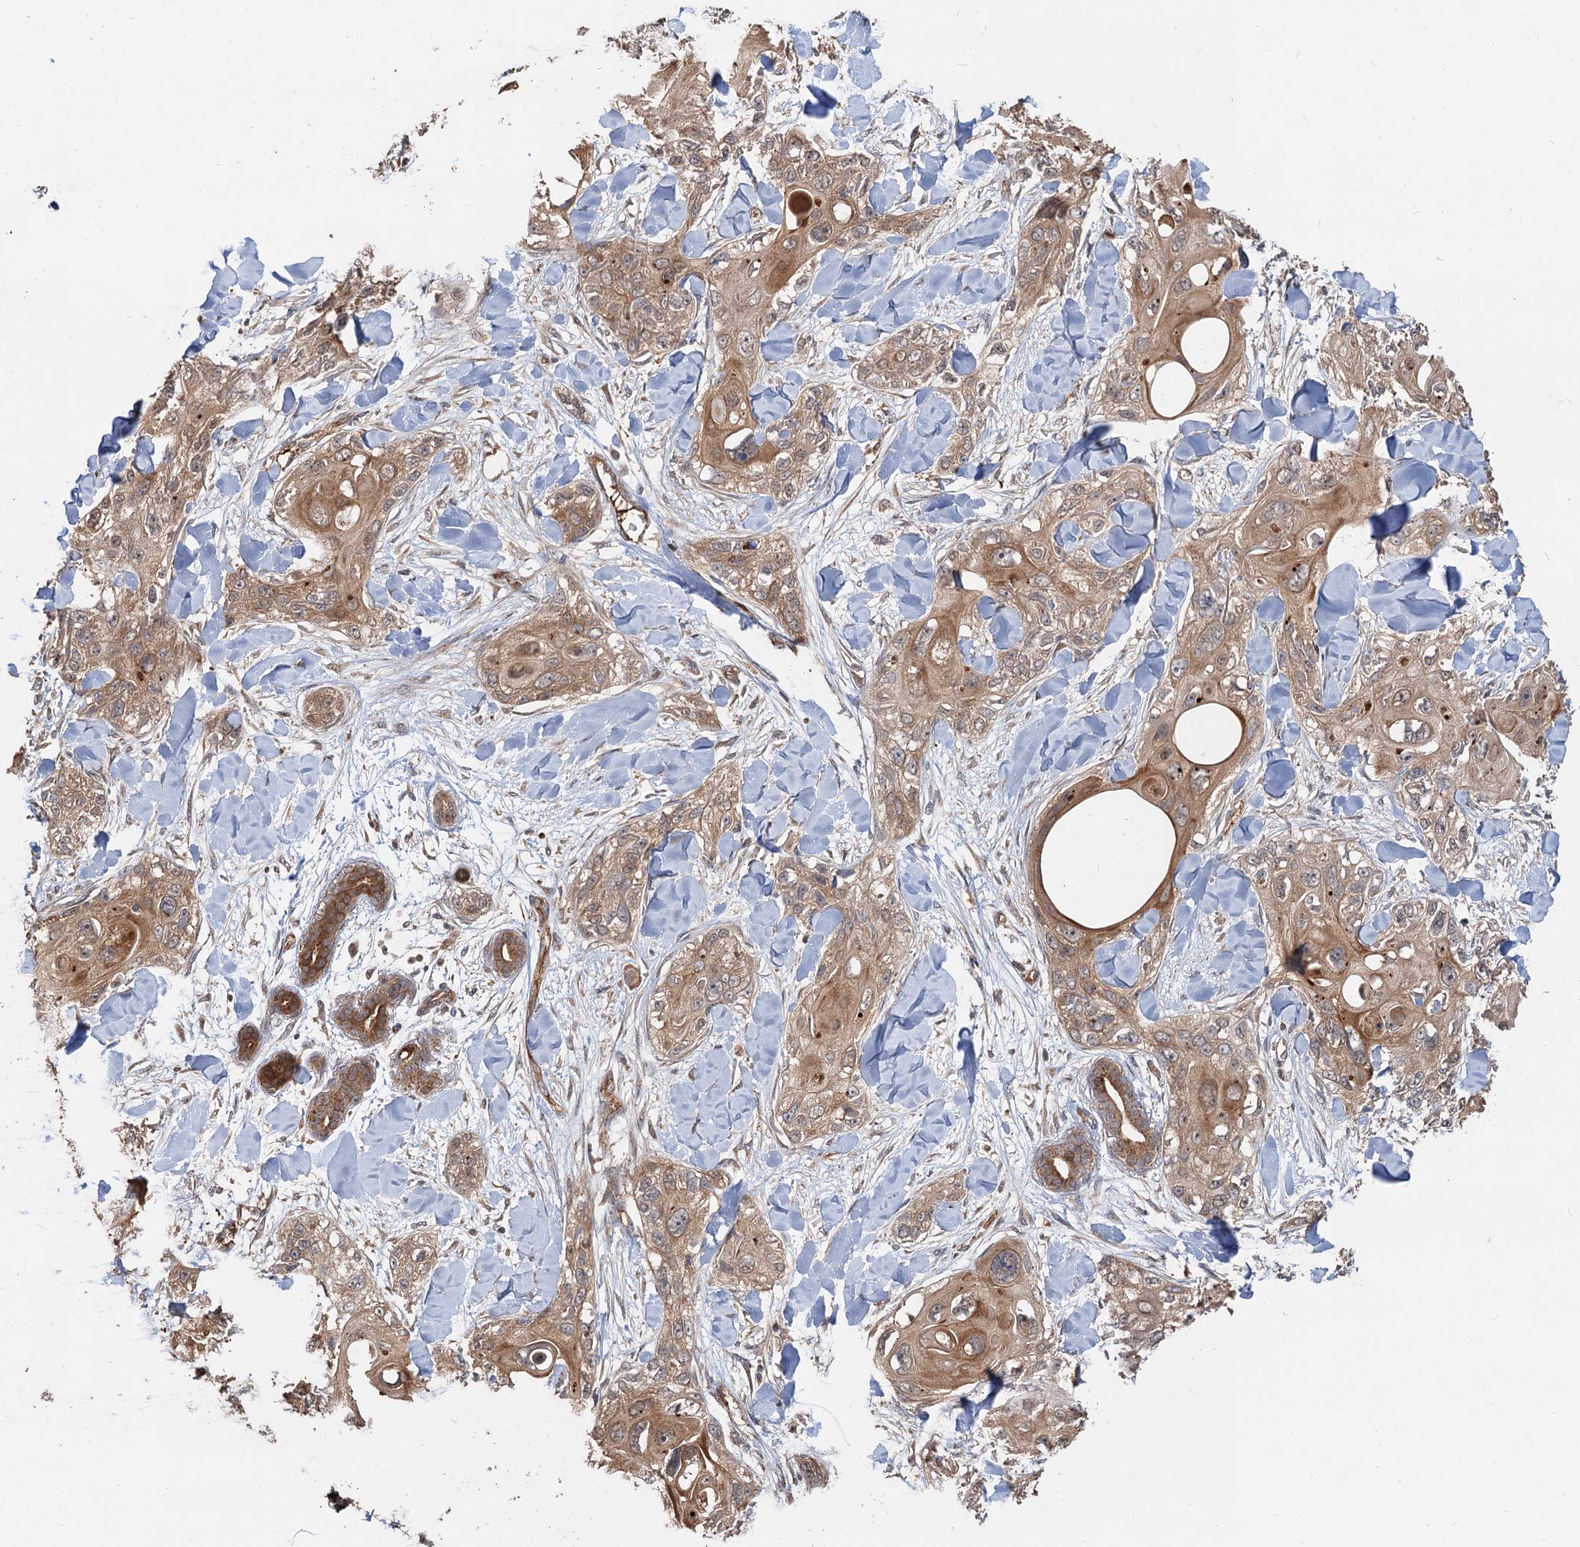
{"staining": {"intensity": "moderate", "quantity": ">75%", "location": "cytoplasmic/membranous"}, "tissue": "skin cancer", "cell_type": "Tumor cells", "image_type": "cancer", "snomed": [{"axis": "morphology", "description": "Normal tissue, NOS"}, {"axis": "morphology", "description": "Squamous cell carcinoma, NOS"}, {"axis": "topography", "description": "Skin"}], "caption": "Protein staining of skin cancer tissue demonstrates moderate cytoplasmic/membranous staining in approximately >75% of tumor cells. (Brightfield microscopy of DAB IHC at high magnification).", "gene": "DEXI", "patient": {"sex": "male", "age": 72}}